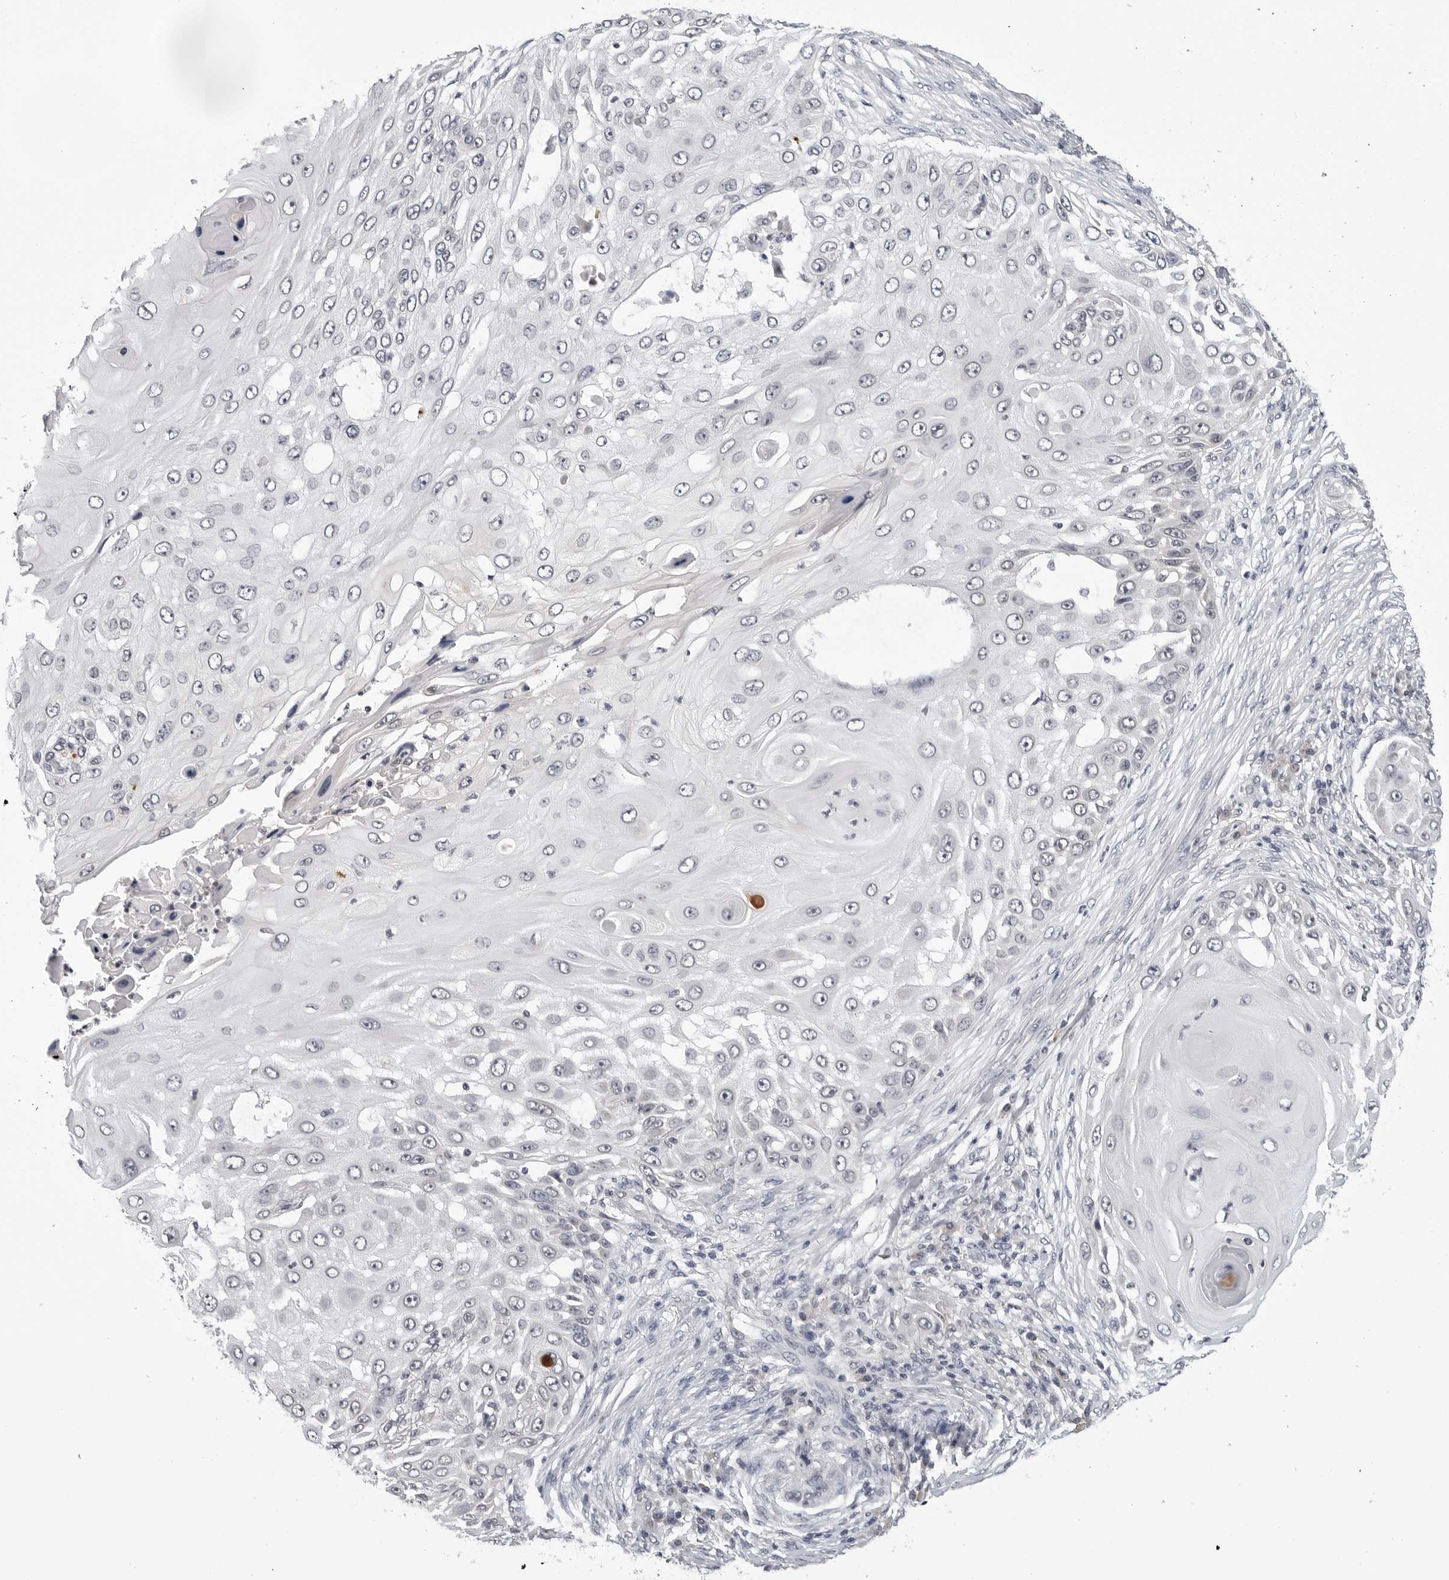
{"staining": {"intensity": "negative", "quantity": "none", "location": "none"}, "tissue": "skin cancer", "cell_type": "Tumor cells", "image_type": "cancer", "snomed": [{"axis": "morphology", "description": "Squamous cell carcinoma, NOS"}, {"axis": "topography", "description": "Skin"}], "caption": "This is an immunohistochemistry (IHC) image of human skin cancer. There is no positivity in tumor cells.", "gene": "CDK20", "patient": {"sex": "female", "age": 44}}